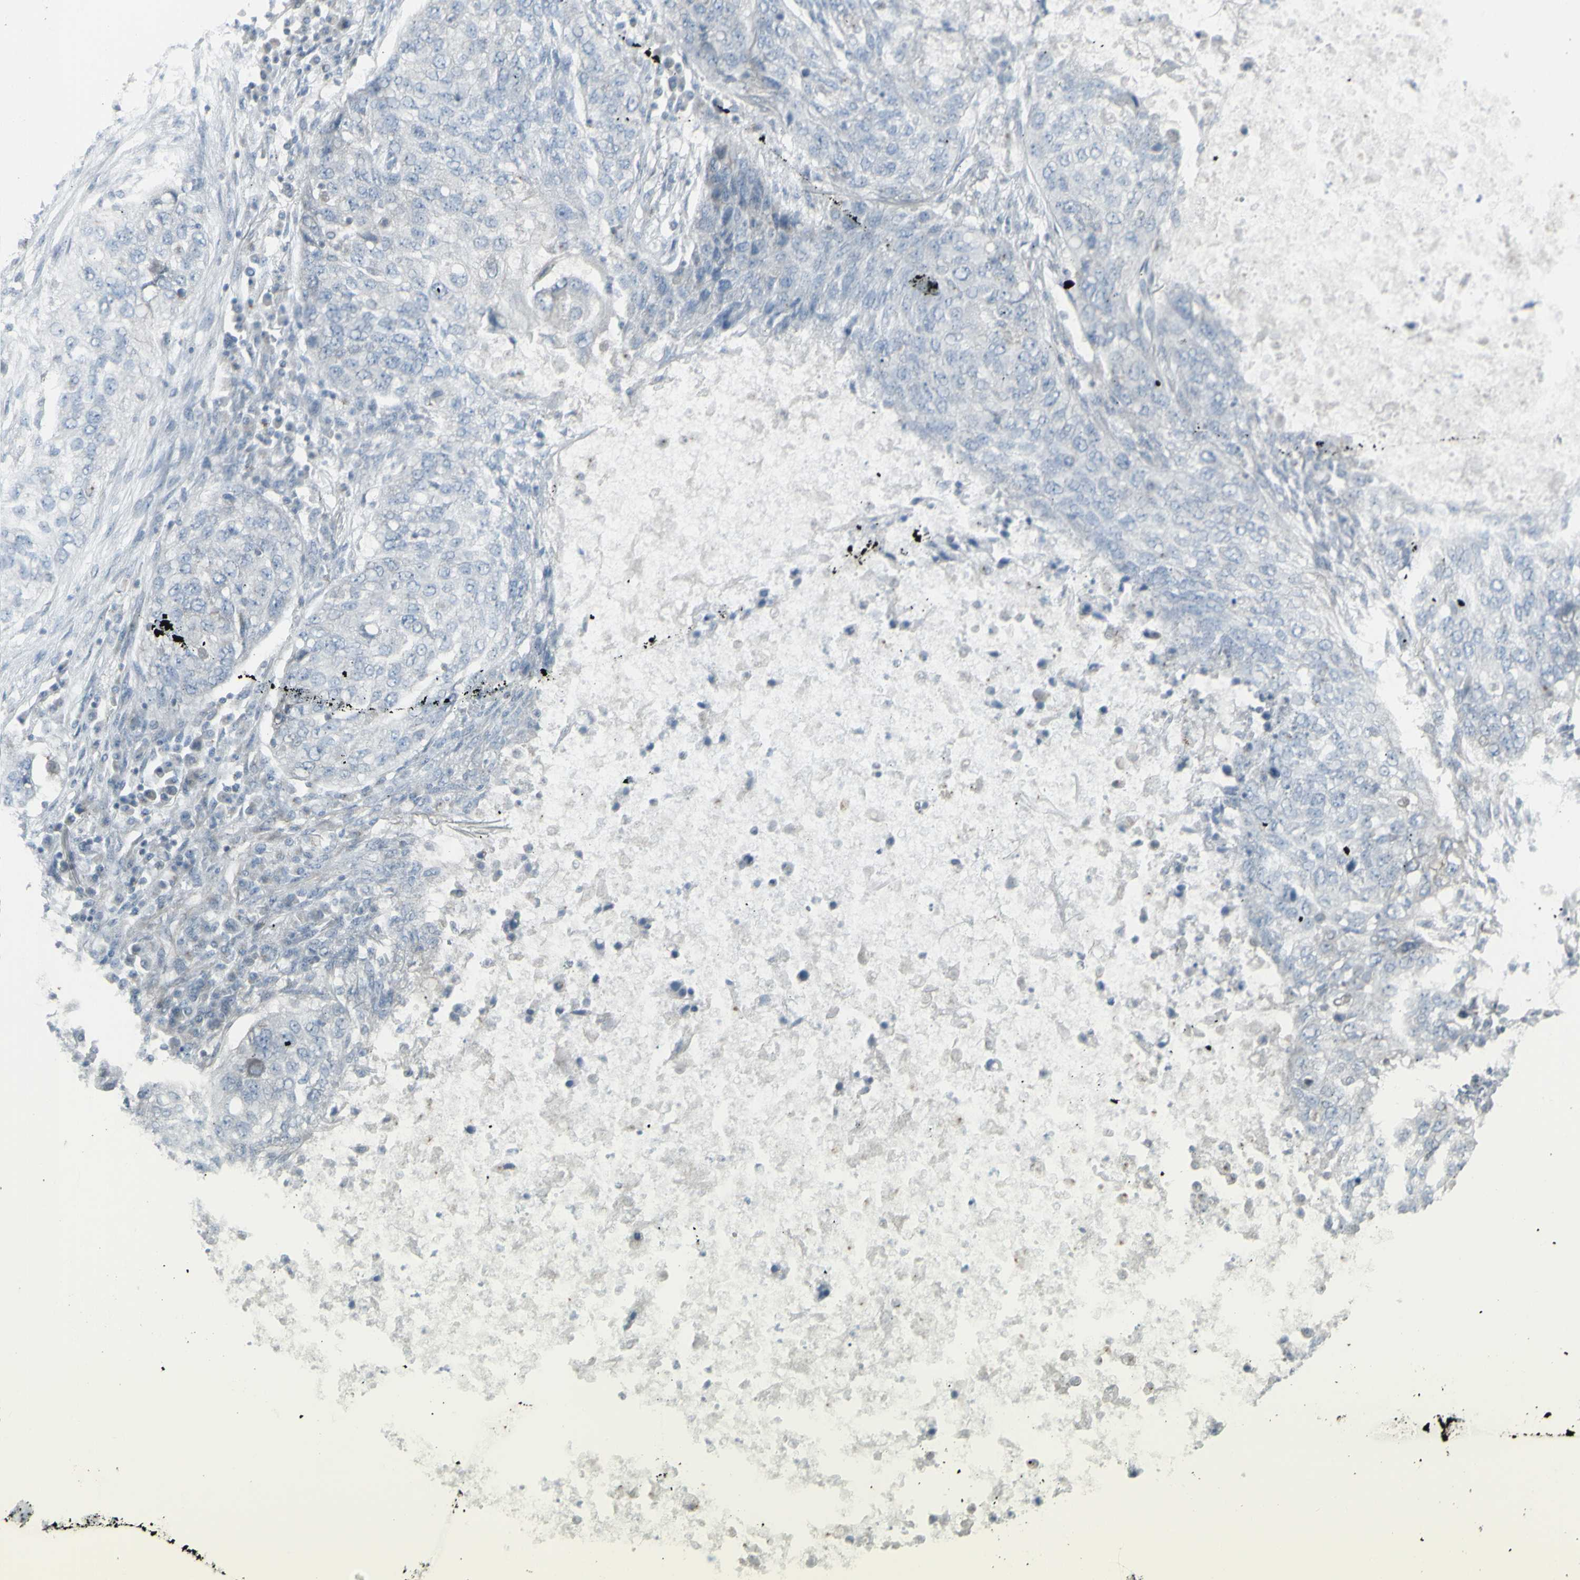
{"staining": {"intensity": "negative", "quantity": "none", "location": "none"}, "tissue": "lung cancer", "cell_type": "Tumor cells", "image_type": "cancer", "snomed": [{"axis": "morphology", "description": "Squamous cell carcinoma, NOS"}, {"axis": "topography", "description": "Lung"}], "caption": "Immunohistochemistry of squamous cell carcinoma (lung) shows no positivity in tumor cells. (DAB IHC, high magnification).", "gene": "GALNT6", "patient": {"sex": "female", "age": 63}}